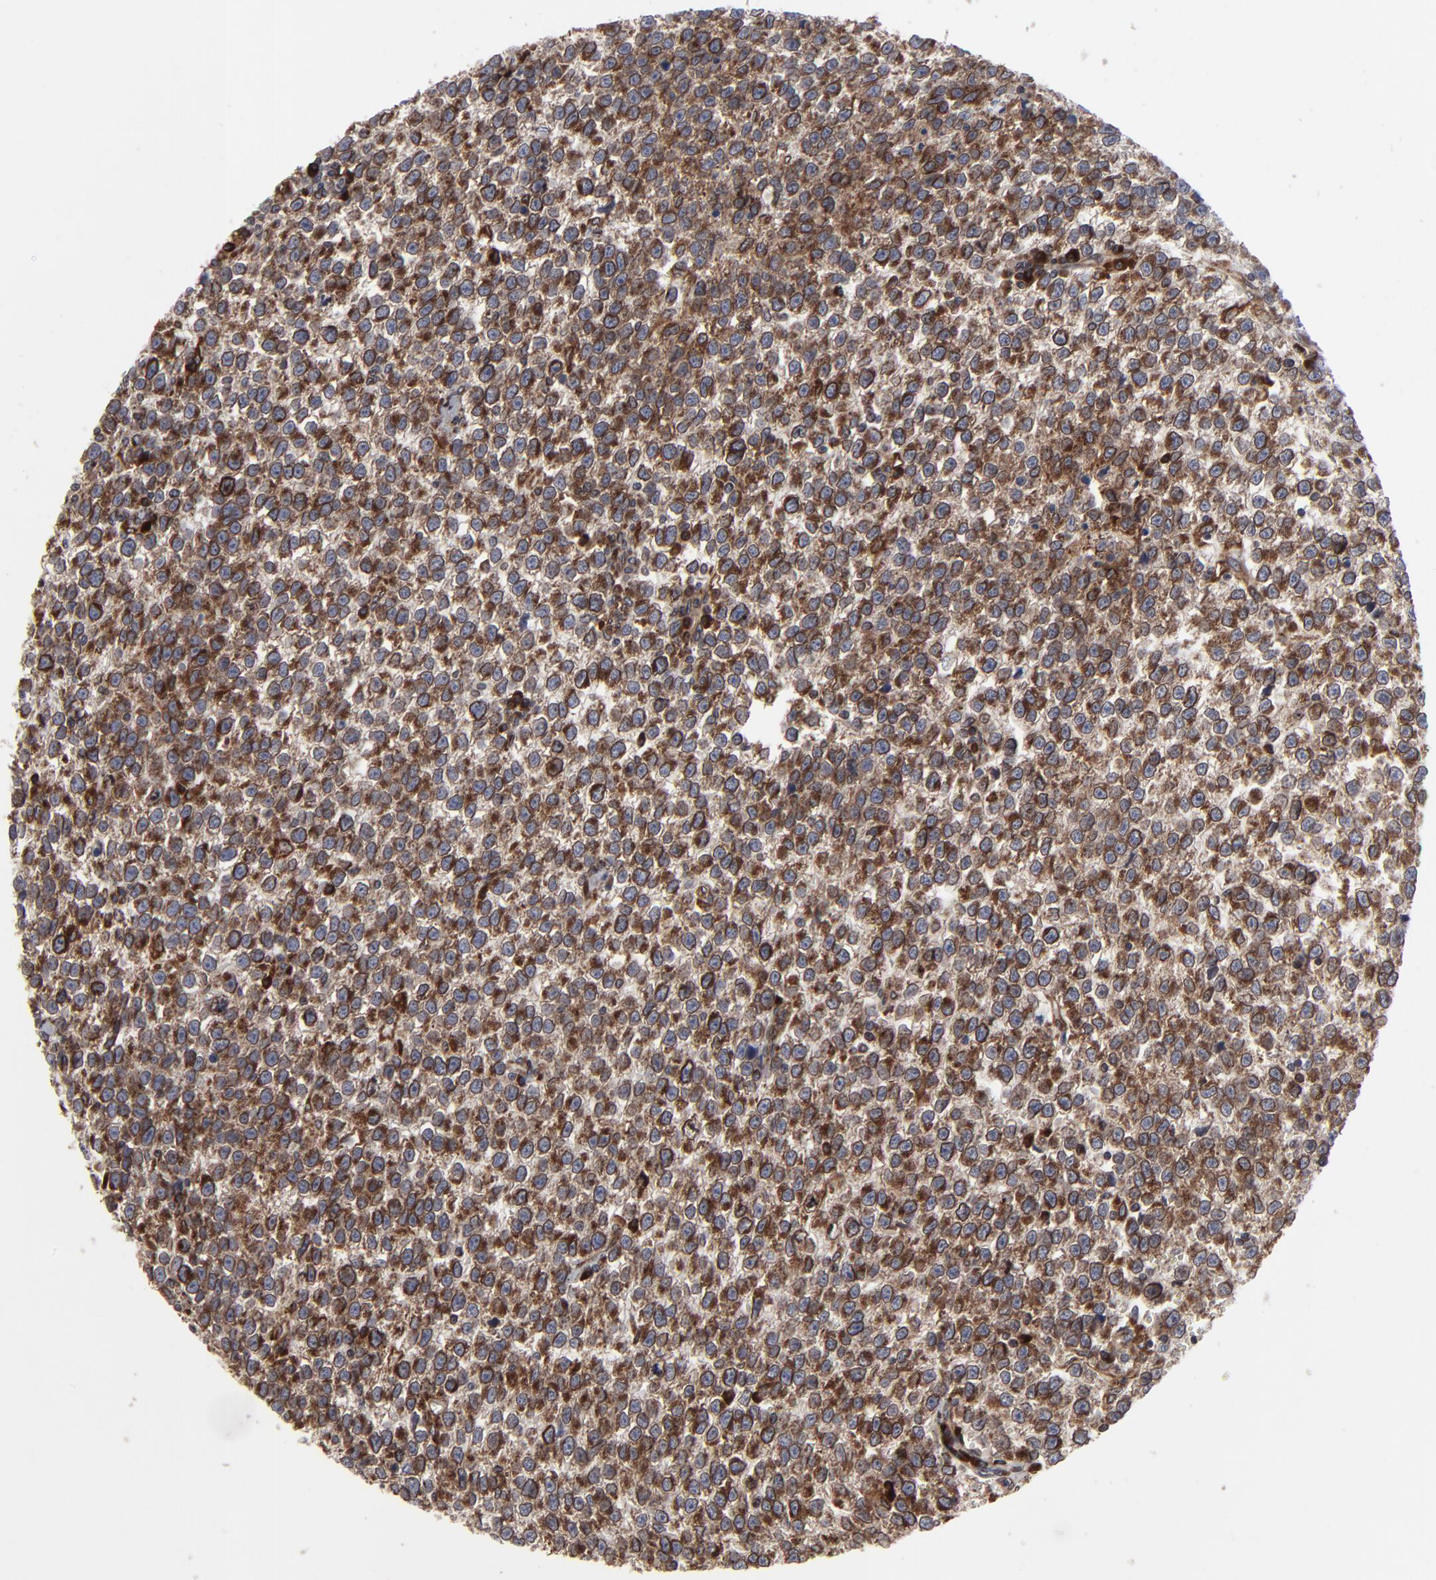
{"staining": {"intensity": "strong", "quantity": ">75%", "location": "cytoplasmic/membranous"}, "tissue": "testis cancer", "cell_type": "Tumor cells", "image_type": "cancer", "snomed": [{"axis": "morphology", "description": "Seminoma, NOS"}, {"axis": "topography", "description": "Testis"}], "caption": "Testis cancer tissue shows strong cytoplasmic/membranous expression in approximately >75% of tumor cells", "gene": "CNIH1", "patient": {"sex": "male", "age": 35}}